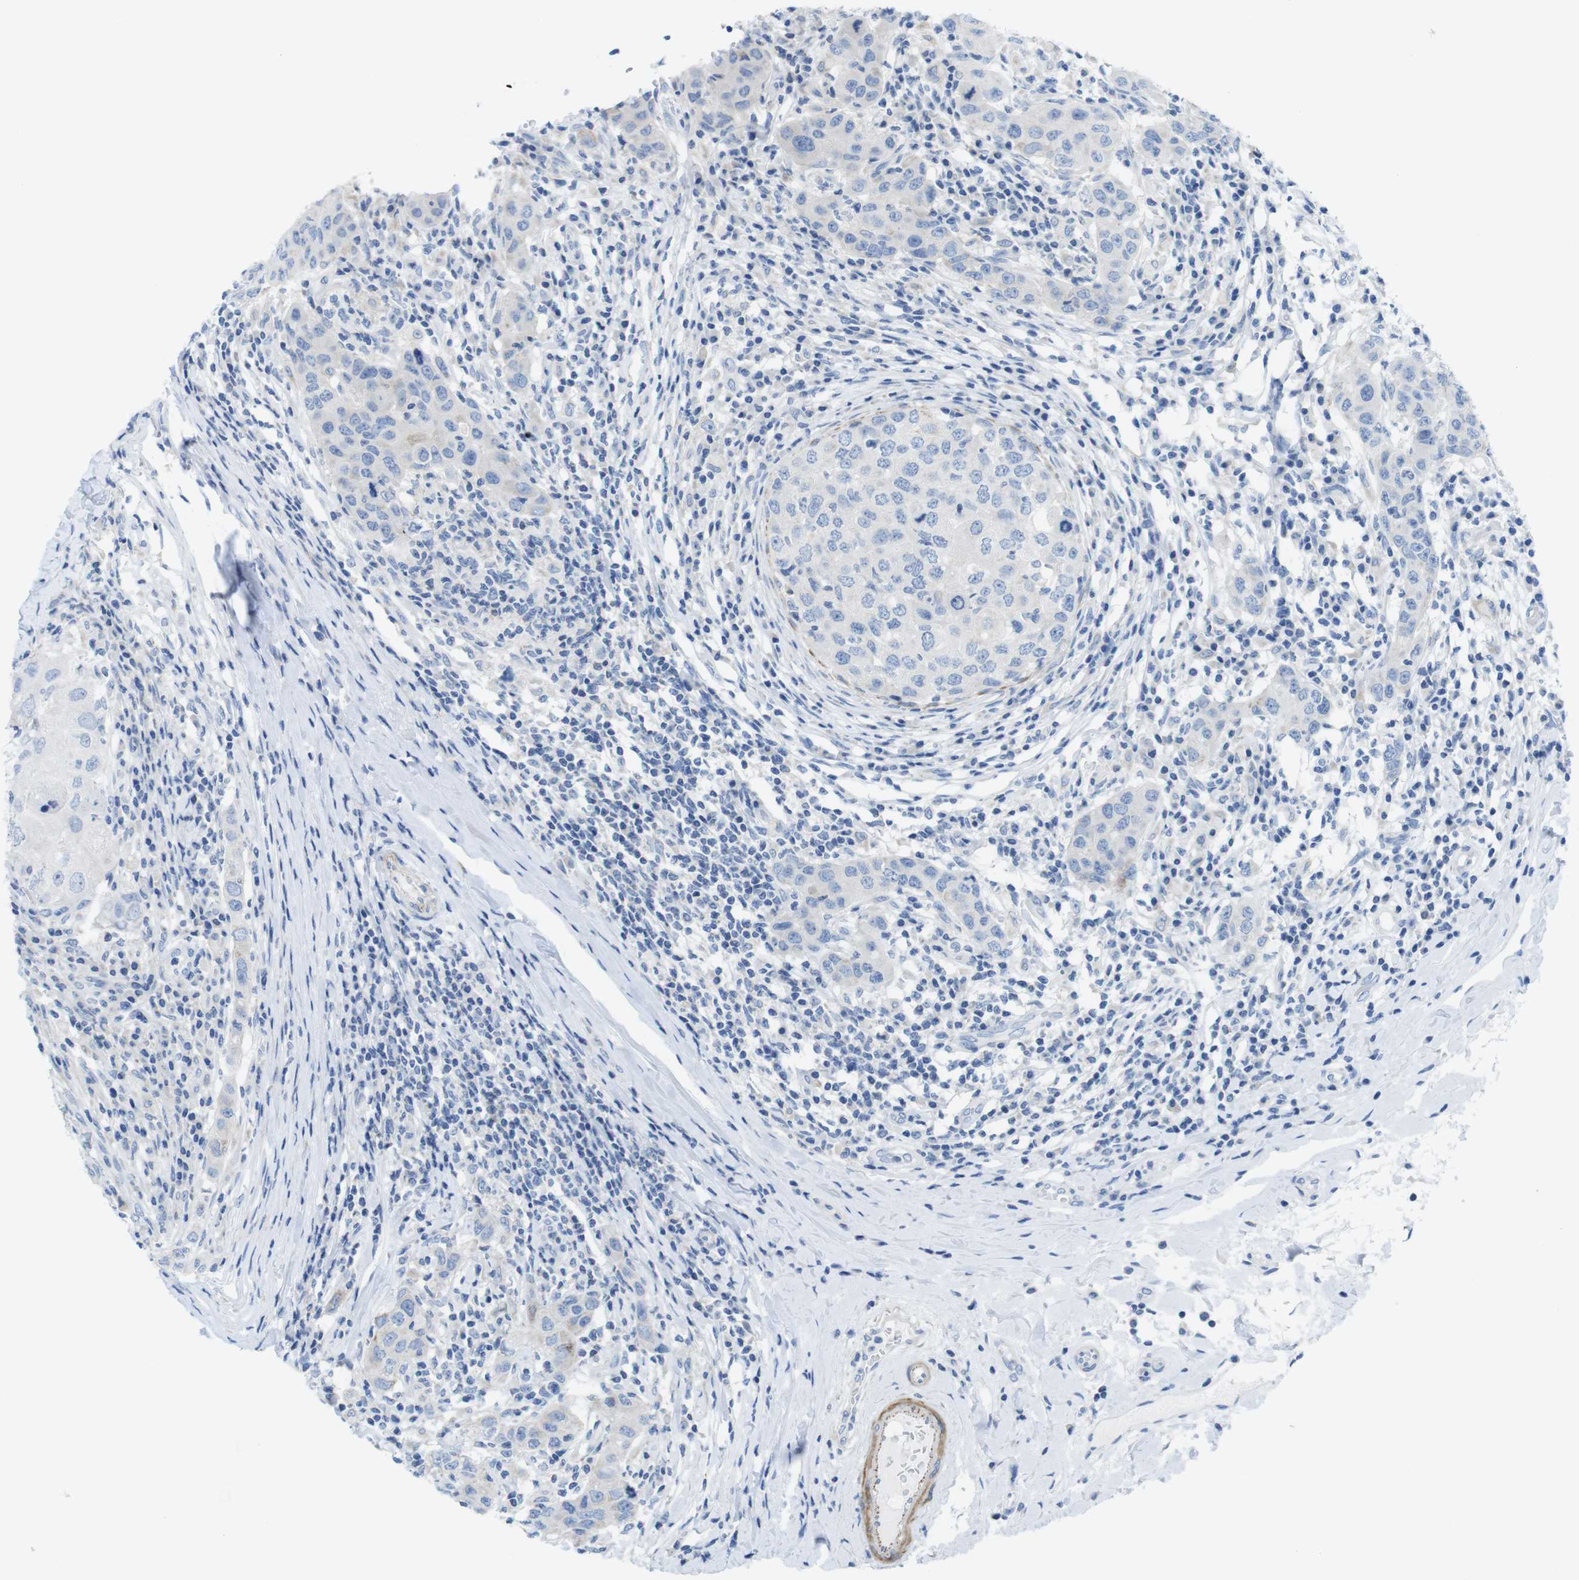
{"staining": {"intensity": "negative", "quantity": "none", "location": "none"}, "tissue": "breast cancer", "cell_type": "Tumor cells", "image_type": "cancer", "snomed": [{"axis": "morphology", "description": "Duct carcinoma"}, {"axis": "topography", "description": "Breast"}], "caption": "Invasive ductal carcinoma (breast) was stained to show a protein in brown. There is no significant staining in tumor cells.", "gene": "ASIC5", "patient": {"sex": "female", "age": 27}}